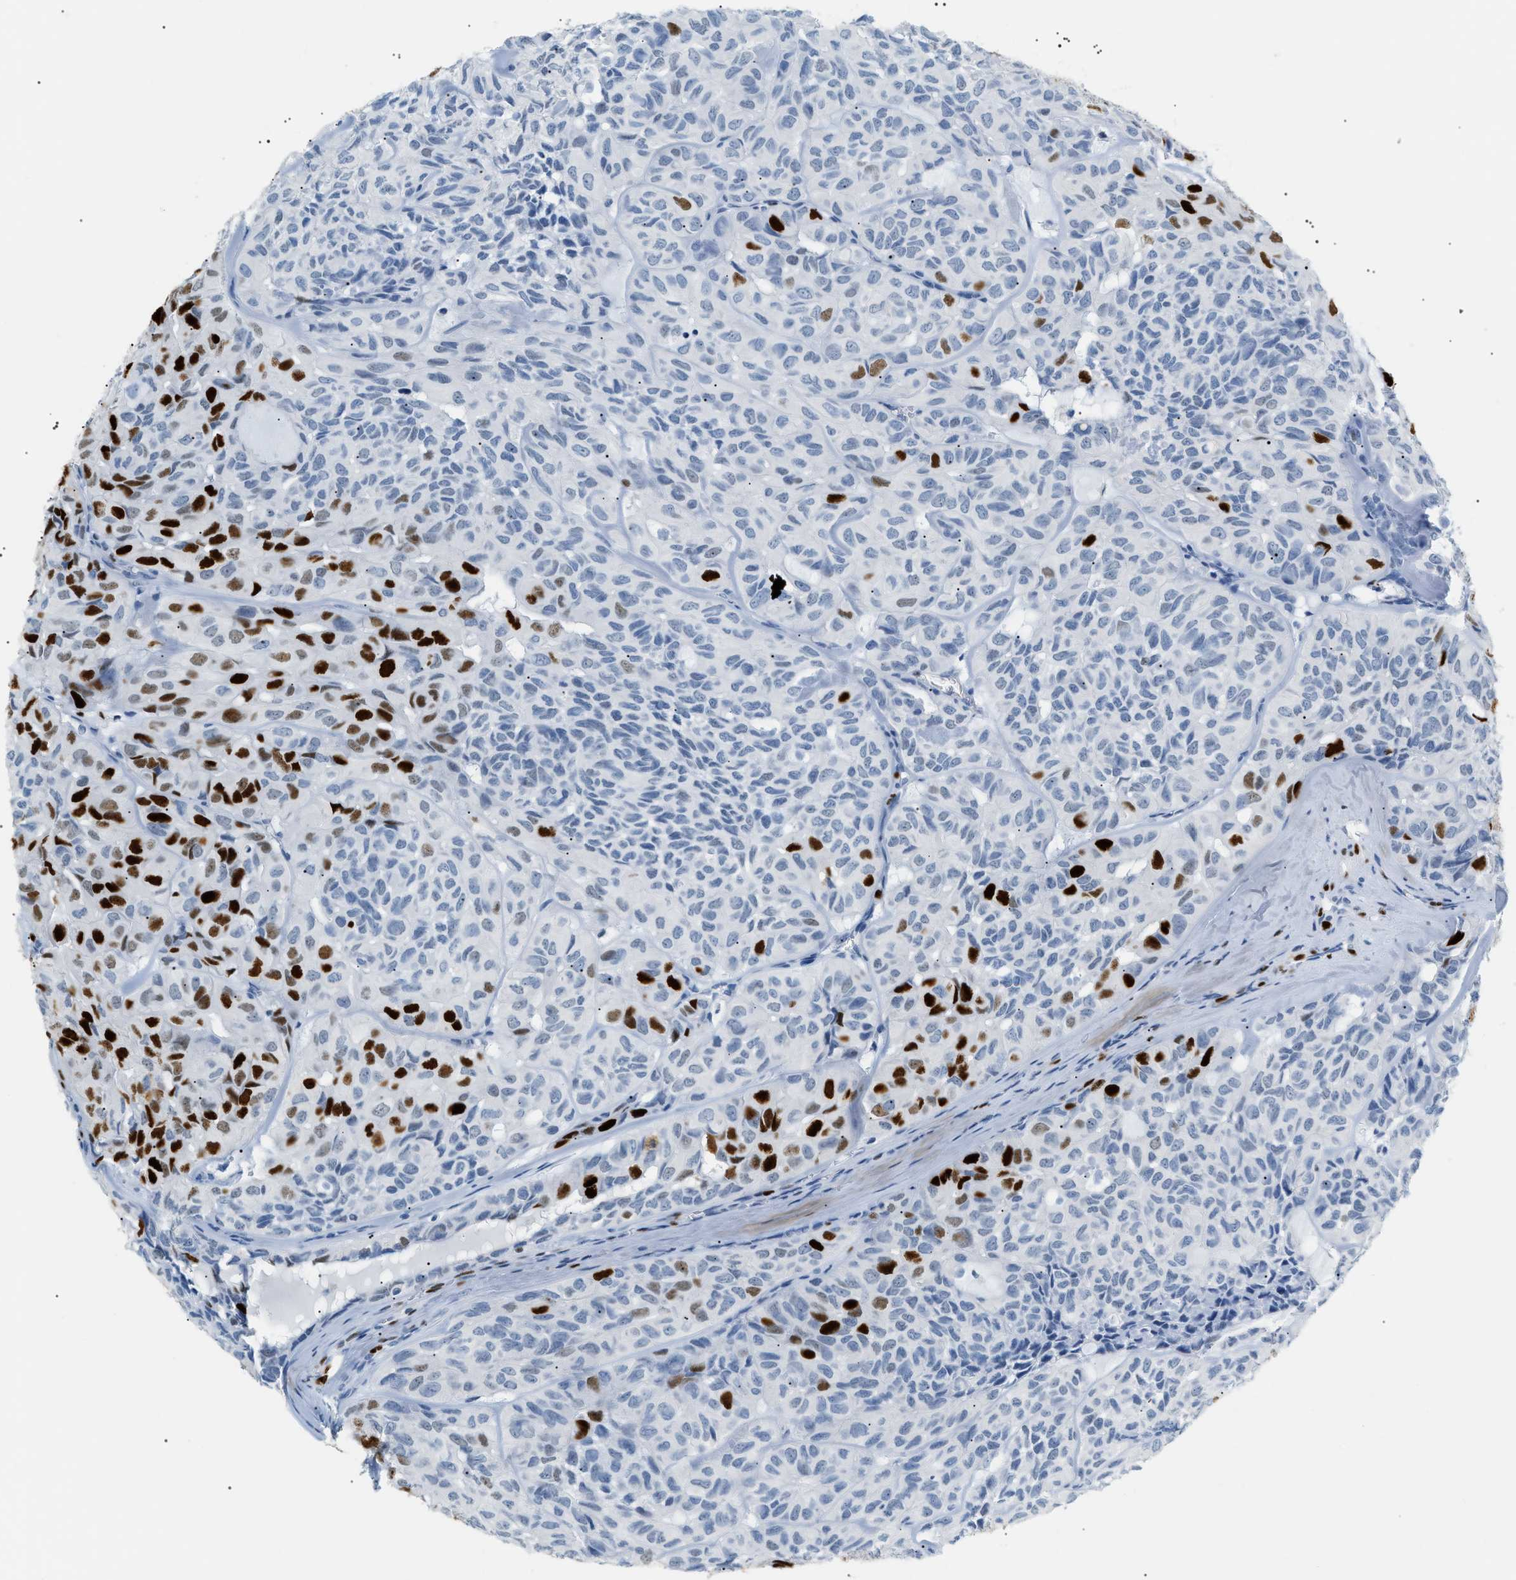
{"staining": {"intensity": "strong", "quantity": "<25%", "location": "nuclear"}, "tissue": "head and neck cancer", "cell_type": "Tumor cells", "image_type": "cancer", "snomed": [{"axis": "morphology", "description": "Adenocarcinoma, NOS"}, {"axis": "topography", "description": "Salivary gland, NOS"}, {"axis": "topography", "description": "Head-Neck"}], "caption": "A brown stain shows strong nuclear expression of a protein in human adenocarcinoma (head and neck) tumor cells.", "gene": "MCM7", "patient": {"sex": "female", "age": 76}}